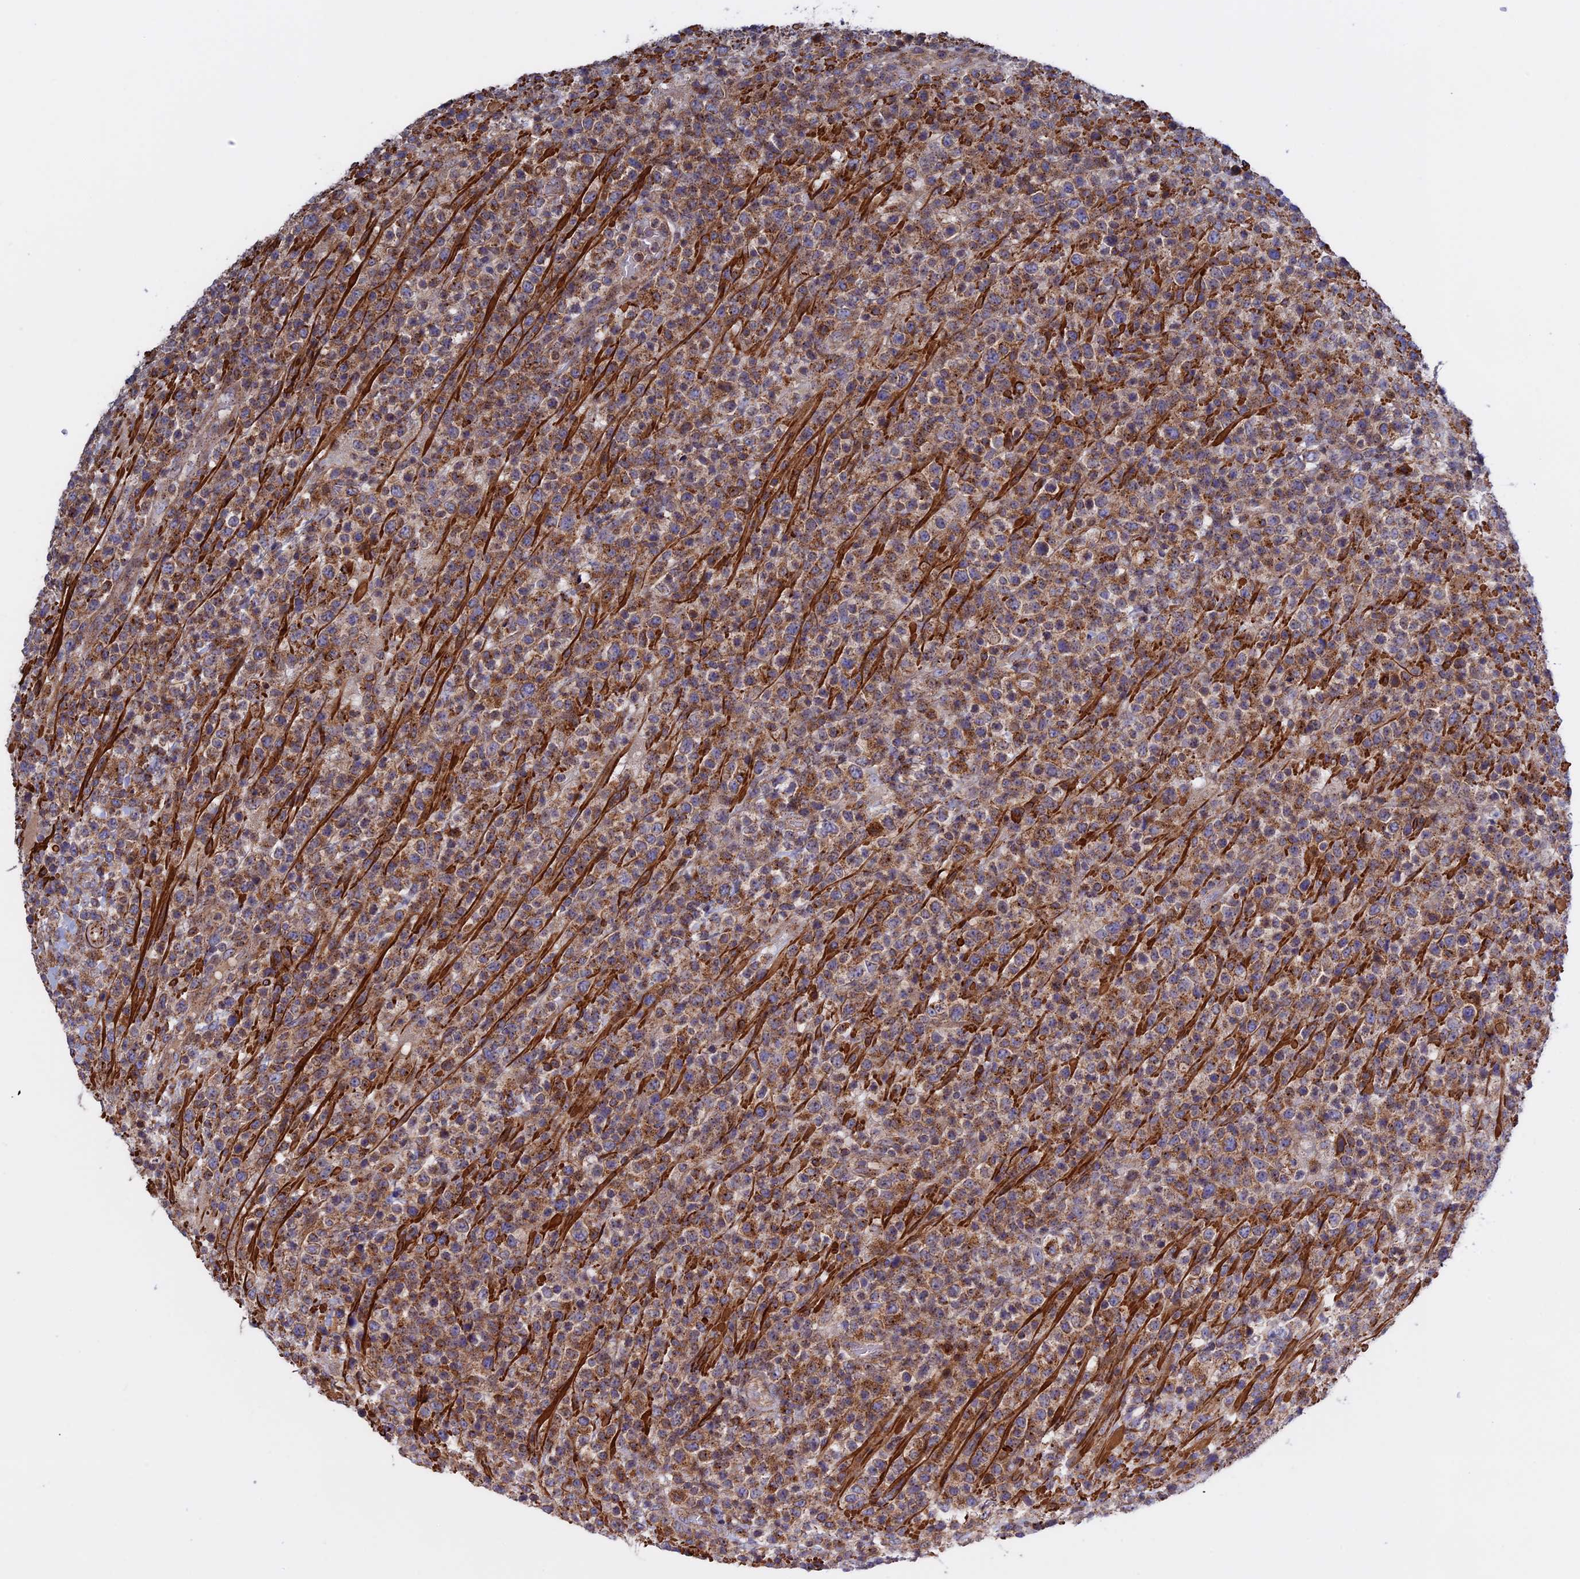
{"staining": {"intensity": "weak", "quantity": ">75%", "location": "cytoplasmic/membranous"}, "tissue": "lymphoma", "cell_type": "Tumor cells", "image_type": "cancer", "snomed": [{"axis": "morphology", "description": "Malignant lymphoma, non-Hodgkin's type, High grade"}, {"axis": "topography", "description": "Colon"}], "caption": "The micrograph exhibits staining of malignant lymphoma, non-Hodgkin's type (high-grade), revealing weak cytoplasmic/membranous protein positivity (brown color) within tumor cells.", "gene": "LYPD5", "patient": {"sex": "female", "age": 53}}